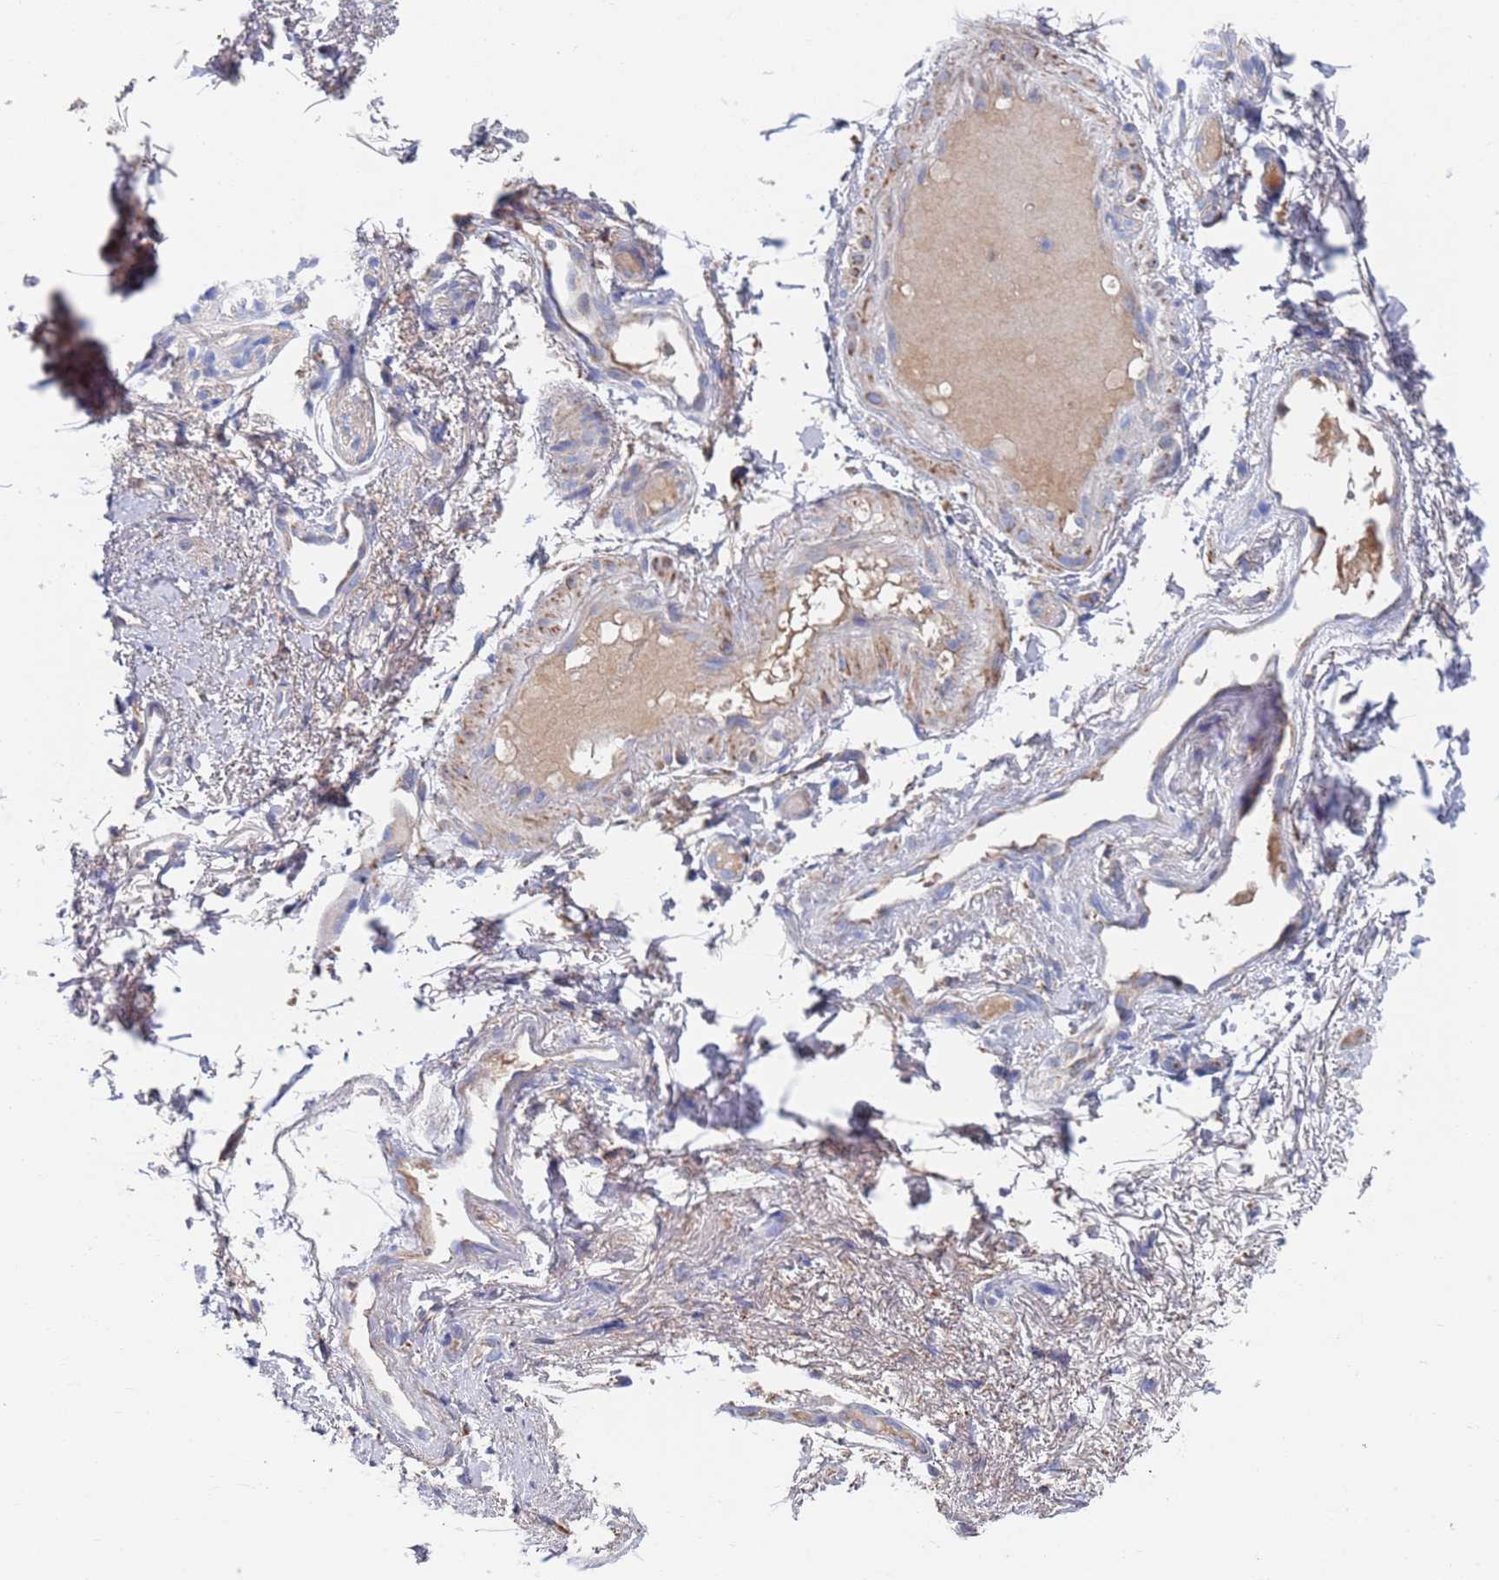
{"staining": {"intensity": "negative", "quantity": "none", "location": "none"}, "tissue": "adipose tissue", "cell_type": "Adipocytes", "image_type": "normal", "snomed": [{"axis": "morphology", "description": "Normal tissue, NOS"}, {"axis": "morphology", "description": "Basal cell carcinoma"}, {"axis": "topography", "description": "Cartilage tissue"}, {"axis": "topography", "description": "Nasopharynx"}, {"axis": "topography", "description": "Oral tissue"}], "caption": "Immunohistochemical staining of benign human adipose tissue exhibits no significant positivity in adipocytes. (DAB (3,3'-diaminobenzidine) immunohistochemistry (IHC), high magnification).", "gene": "CHCHD6", "patient": {"sex": "female", "age": 77}}